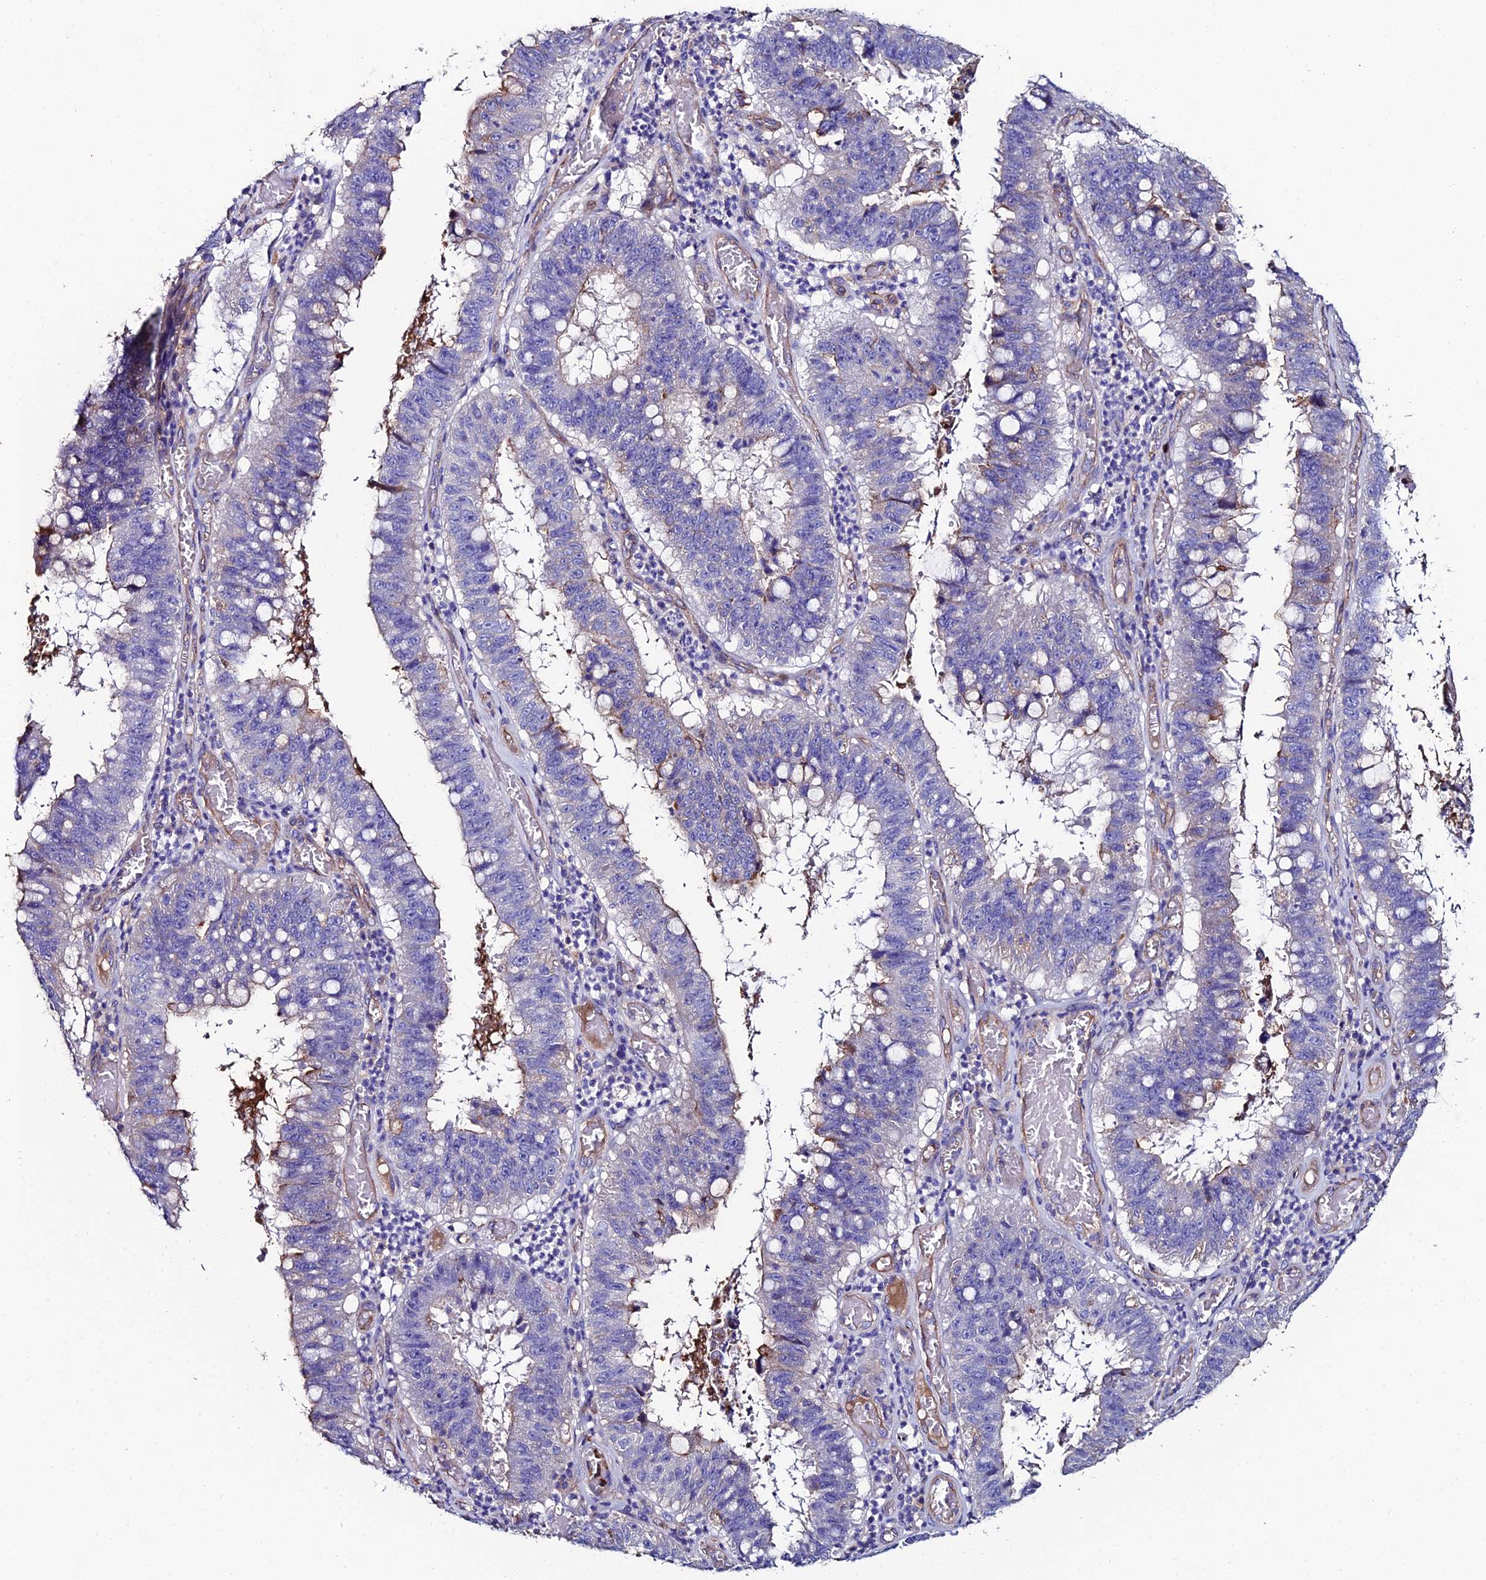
{"staining": {"intensity": "moderate", "quantity": "<25%", "location": "cytoplasmic/membranous"}, "tissue": "stomach cancer", "cell_type": "Tumor cells", "image_type": "cancer", "snomed": [{"axis": "morphology", "description": "Adenocarcinoma, NOS"}, {"axis": "topography", "description": "Stomach"}], "caption": "This photomicrograph shows IHC staining of stomach cancer, with low moderate cytoplasmic/membranous positivity in about <25% of tumor cells.", "gene": "C6", "patient": {"sex": "male", "age": 59}}